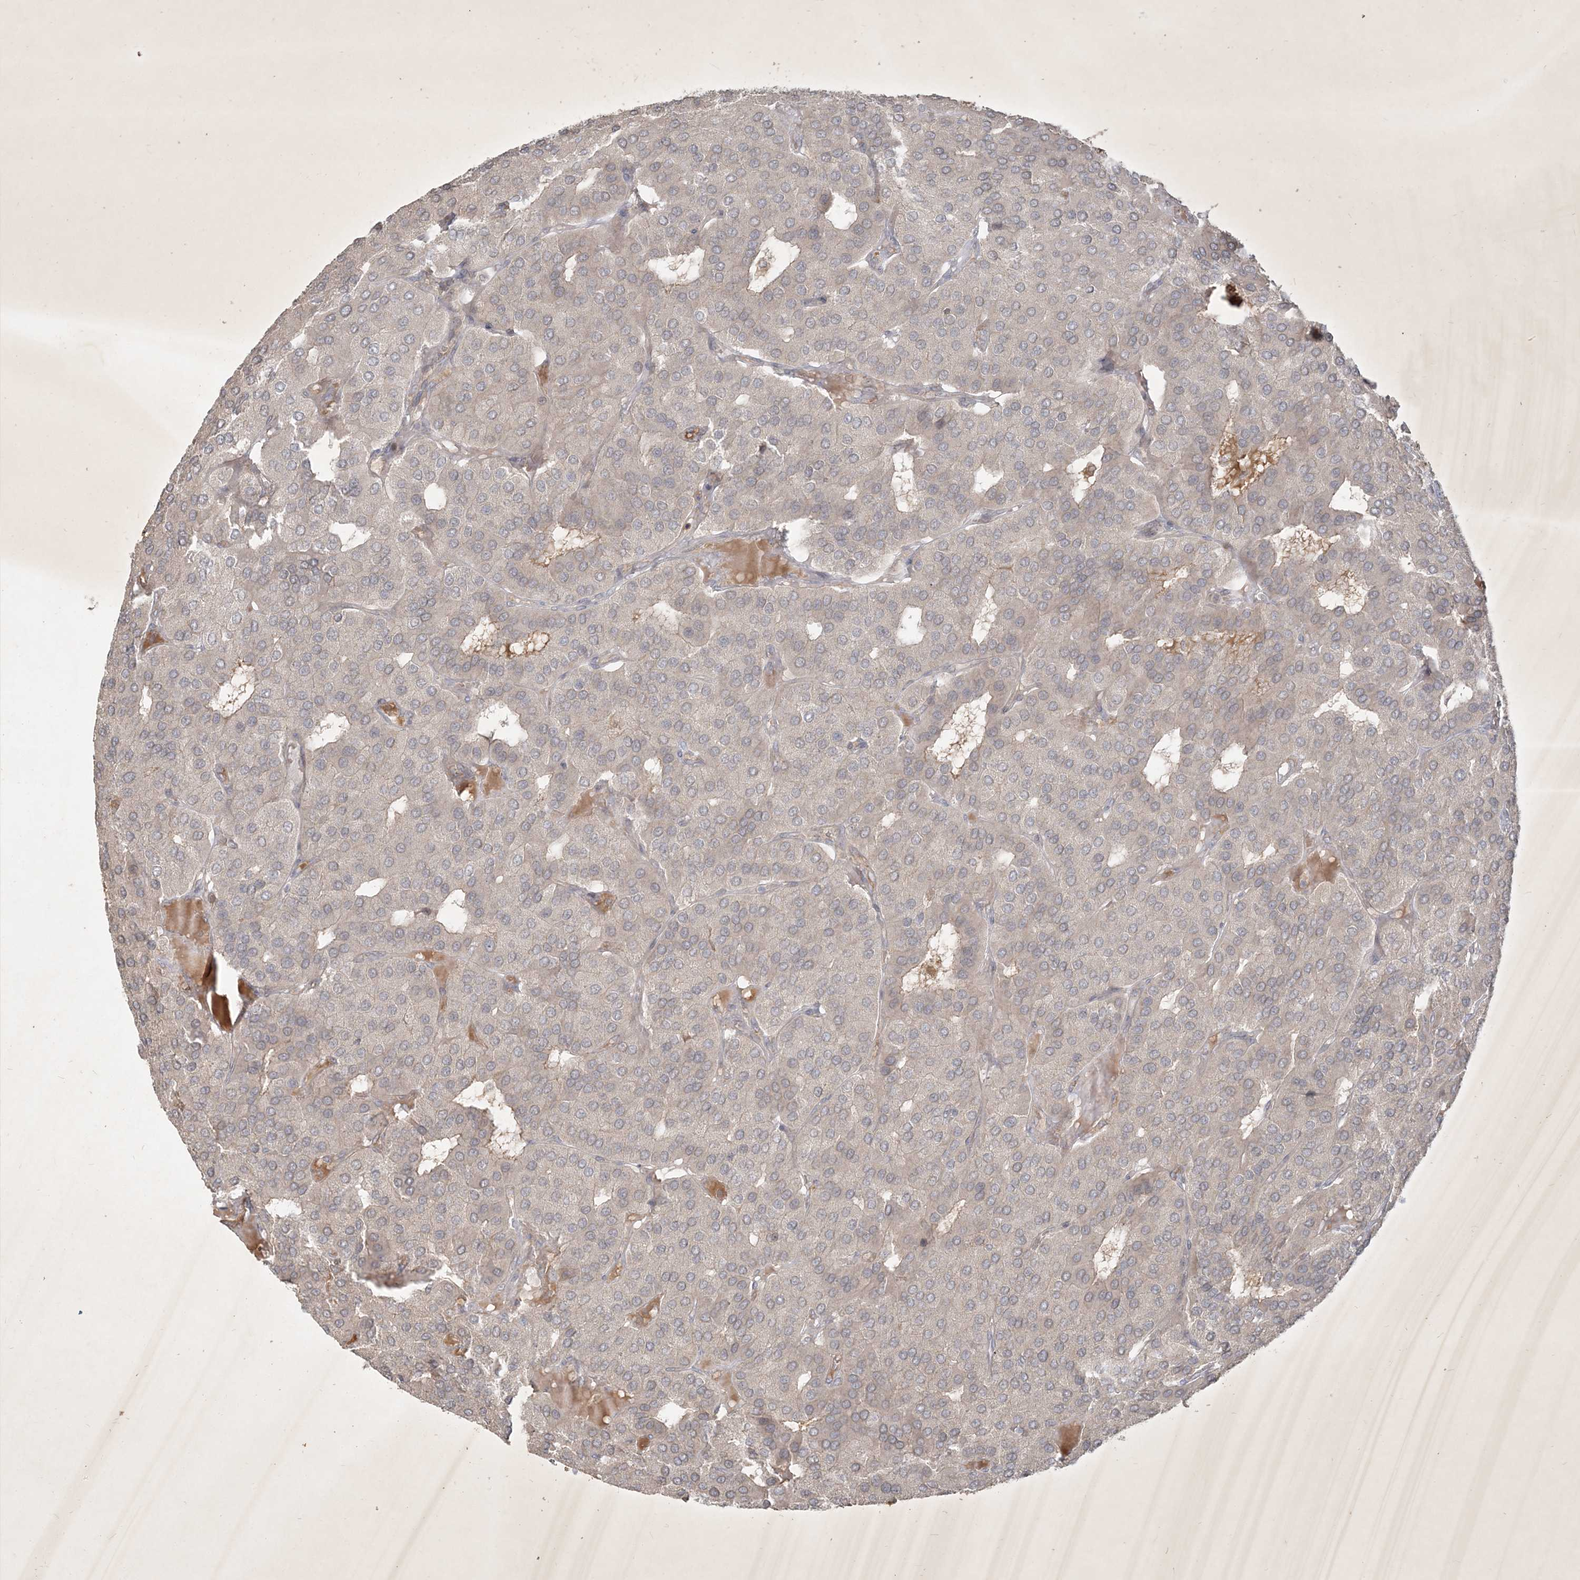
{"staining": {"intensity": "negative", "quantity": "none", "location": "none"}, "tissue": "parathyroid gland", "cell_type": "Glandular cells", "image_type": "normal", "snomed": [{"axis": "morphology", "description": "Normal tissue, NOS"}, {"axis": "morphology", "description": "Adenoma, NOS"}, {"axis": "topography", "description": "Parathyroid gland"}], "caption": "High power microscopy histopathology image of an immunohistochemistry image of normal parathyroid gland, revealing no significant expression in glandular cells.", "gene": "BOD1L2", "patient": {"sex": "female", "age": 86}}